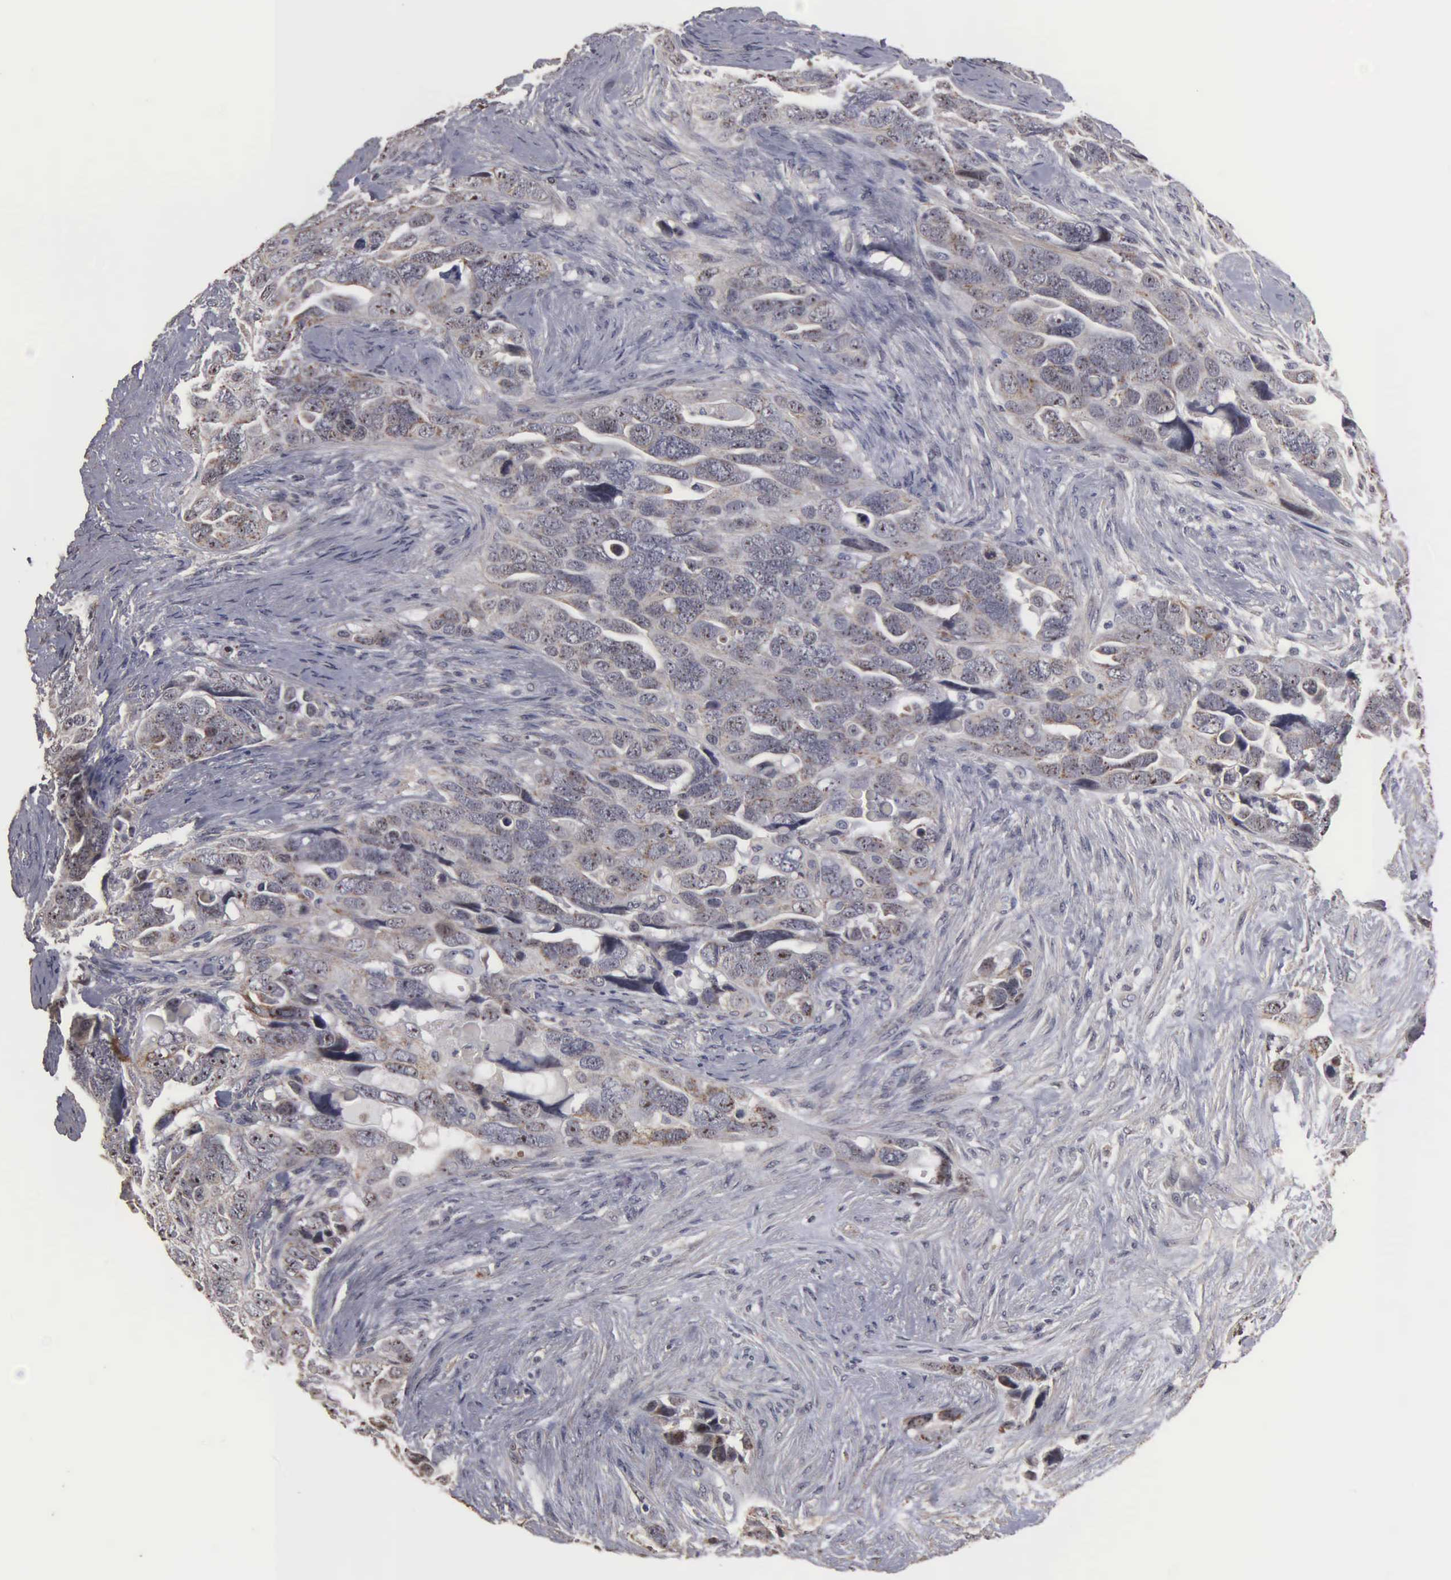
{"staining": {"intensity": "weak", "quantity": "<25%", "location": "cytoplasmic/membranous"}, "tissue": "ovarian cancer", "cell_type": "Tumor cells", "image_type": "cancer", "snomed": [{"axis": "morphology", "description": "Cystadenocarcinoma, serous, NOS"}, {"axis": "topography", "description": "Ovary"}], "caption": "High magnification brightfield microscopy of serous cystadenocarcinoma (ovarian) stained with DAB (3,3'-diaminobenzidine) (brown) and counterstained with hematoxylin (blue): tumor cells show no significant positivity. The staining was performed using DAB (3,3'-diaminobenzidine) to visualize the protein expression in brown, while the nuclei were stained in blue with hematoxylin (Magnification: 20x).", "gene": "NGDN", "patient": {"sex": "female", "age": 63}}